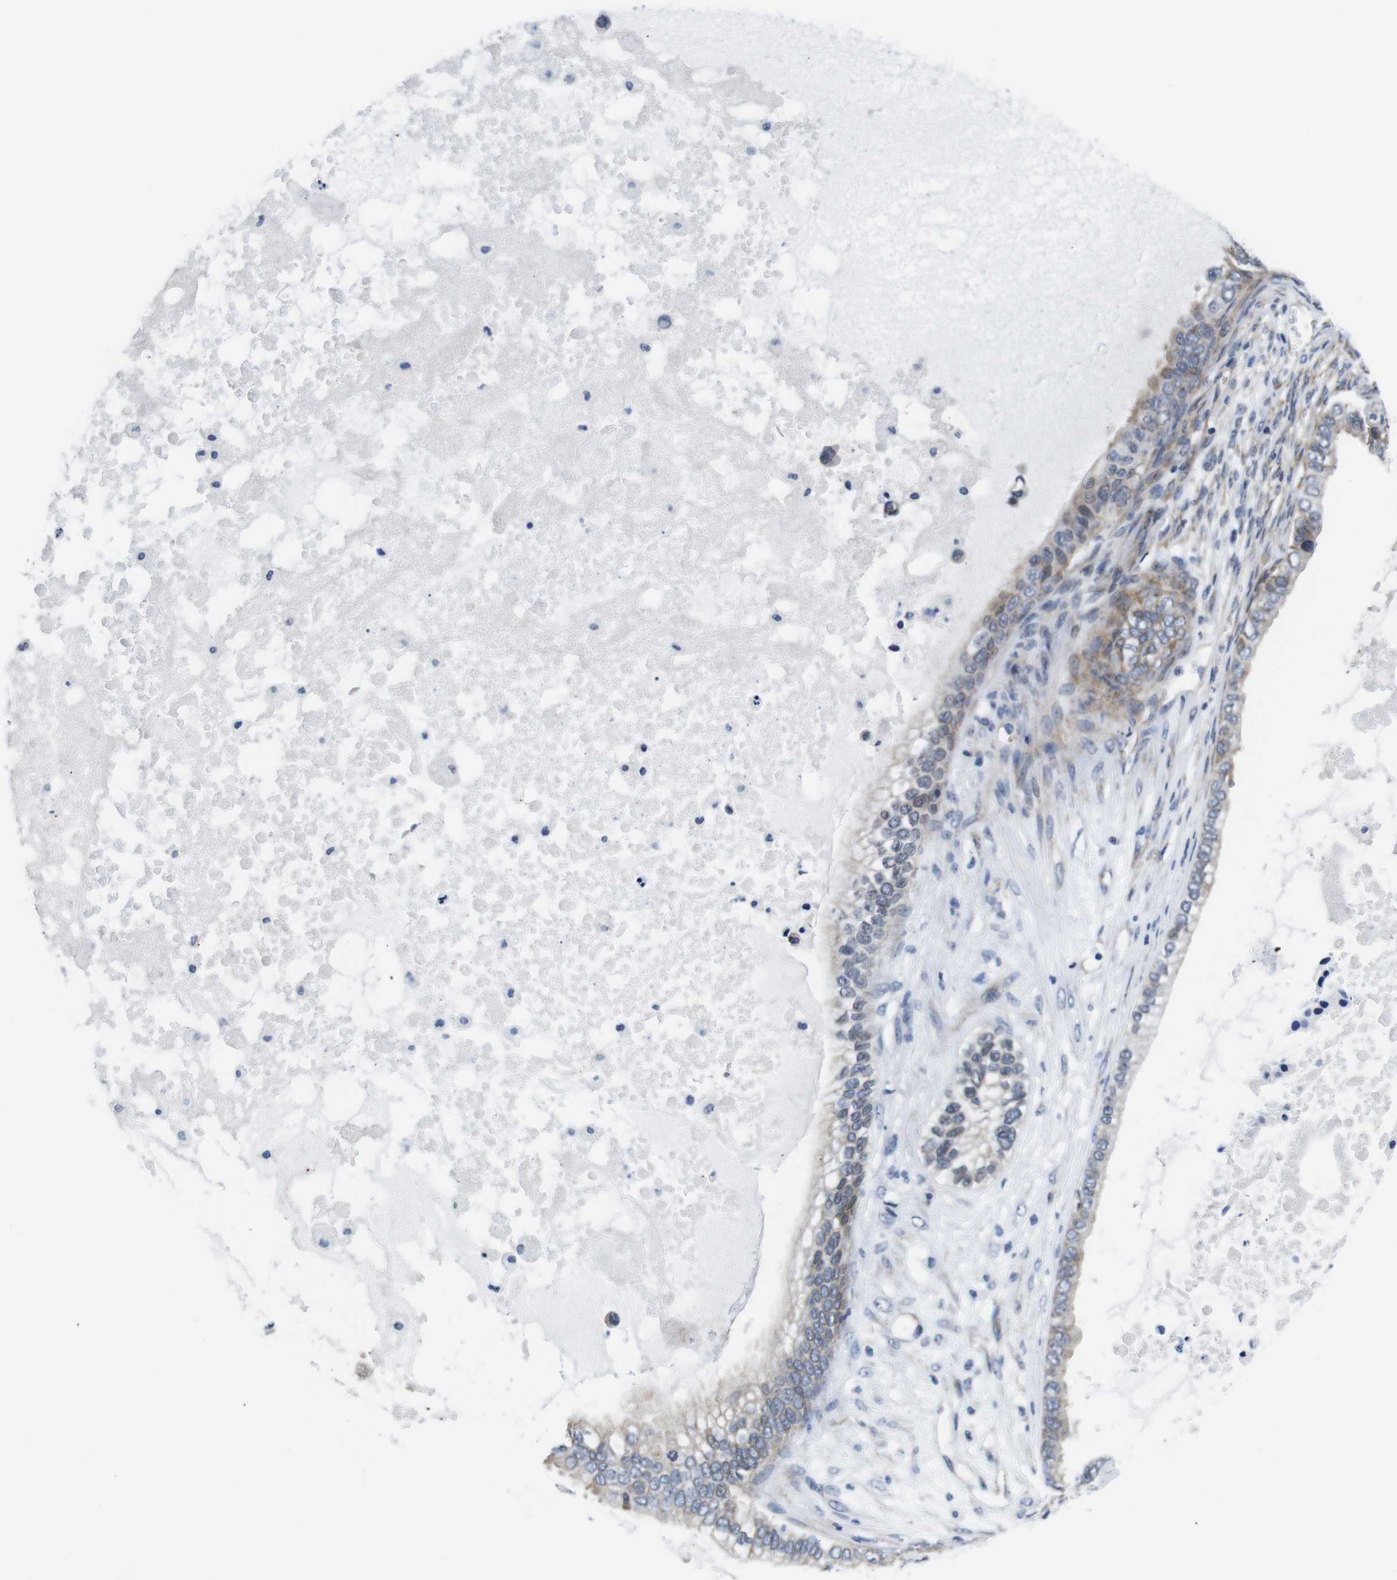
{"staining": {"intensity": "moderate", "quantity": ">75%", "location": "cytoplasmic/membranous"}, "tissue": "ovarian cancer", "cell_type": "Tumor cells", "image_type": "cancer", "snomed": [{"axis": "morphology", "description": "Cystadenocarcinoma, mucinous, NOS"}, {"axis": "topography", "description": "Ovary"}], "caption": "Immunohistochemical staining of human ovarian cancer (mucinous cystadenocarcinoma) shows medium levels of moderate cytoplasmic/membranous protein positivity in about >75% of tumor cells.", "gene": "SOCS3", "patient": {"sex": "female", "age": 80}}